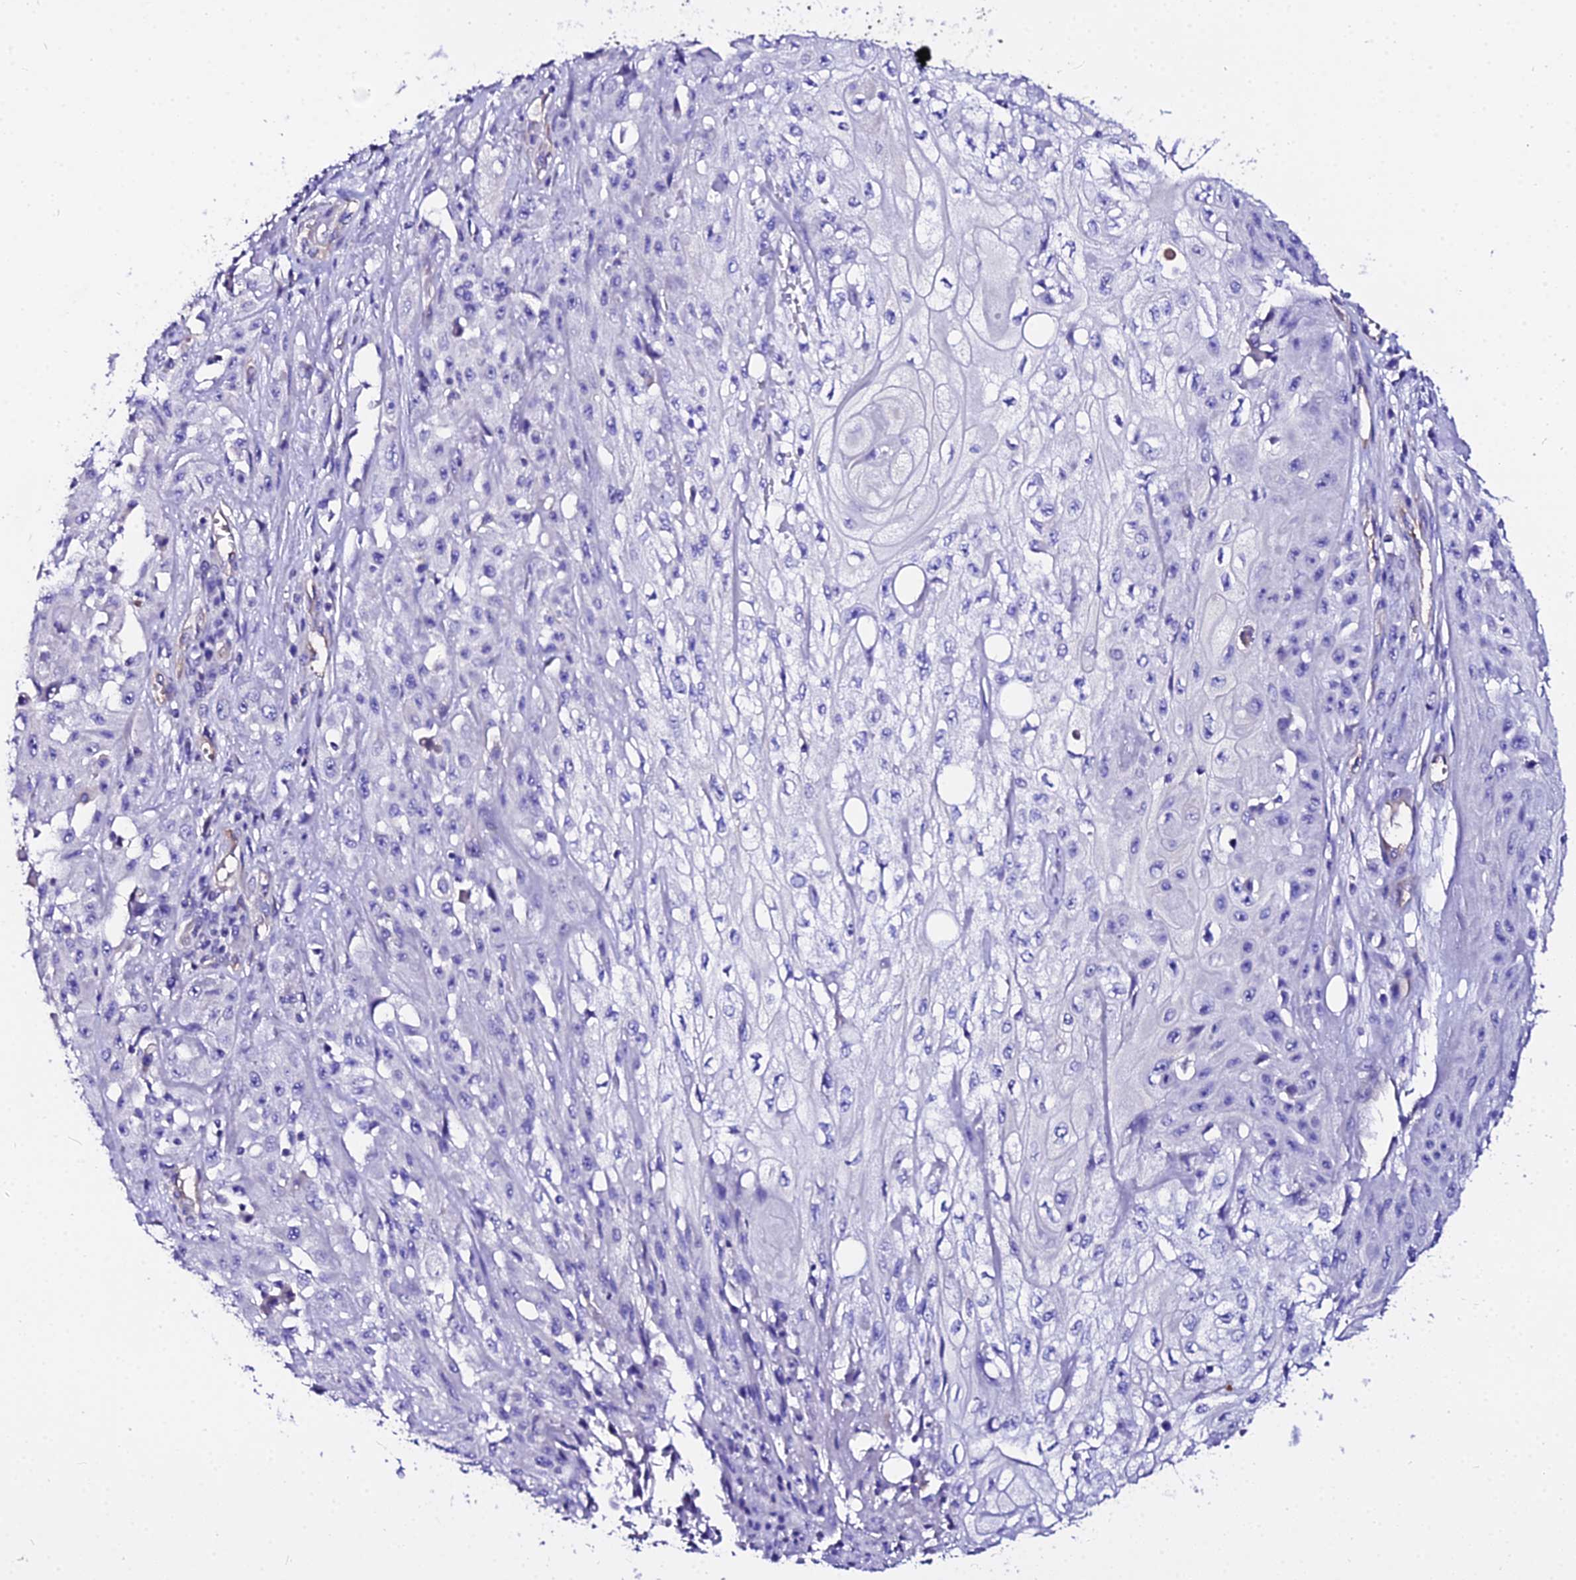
{"staining": {"intensity": "negative", "quantity": "none", "location": "none"}, "tissue": "skin cancer", "cell_type": "Tumor cells", "image_type": "cancer", "snomed": [{"axis": "morphology", "description": "Squamous cell carcinoma, NOS"}, {"axis": "morphology", "description": "Squamous cell carcinoma, metastatic, NOS"}, {"axis": "topography", "description": "Skin"}, {"axis": "topography", "description": "Lymph node"}], "caption": "Immunohistochemical staining of human skin squamous cell carcinoma shows no significant expression in tumor cells. (DAB (3,3'-diaminobenzidine) IHC visualized using brightfield microscopy, high magnification).", "gene": "DAW1", "patient": {"sex": "male", "age": 75}}